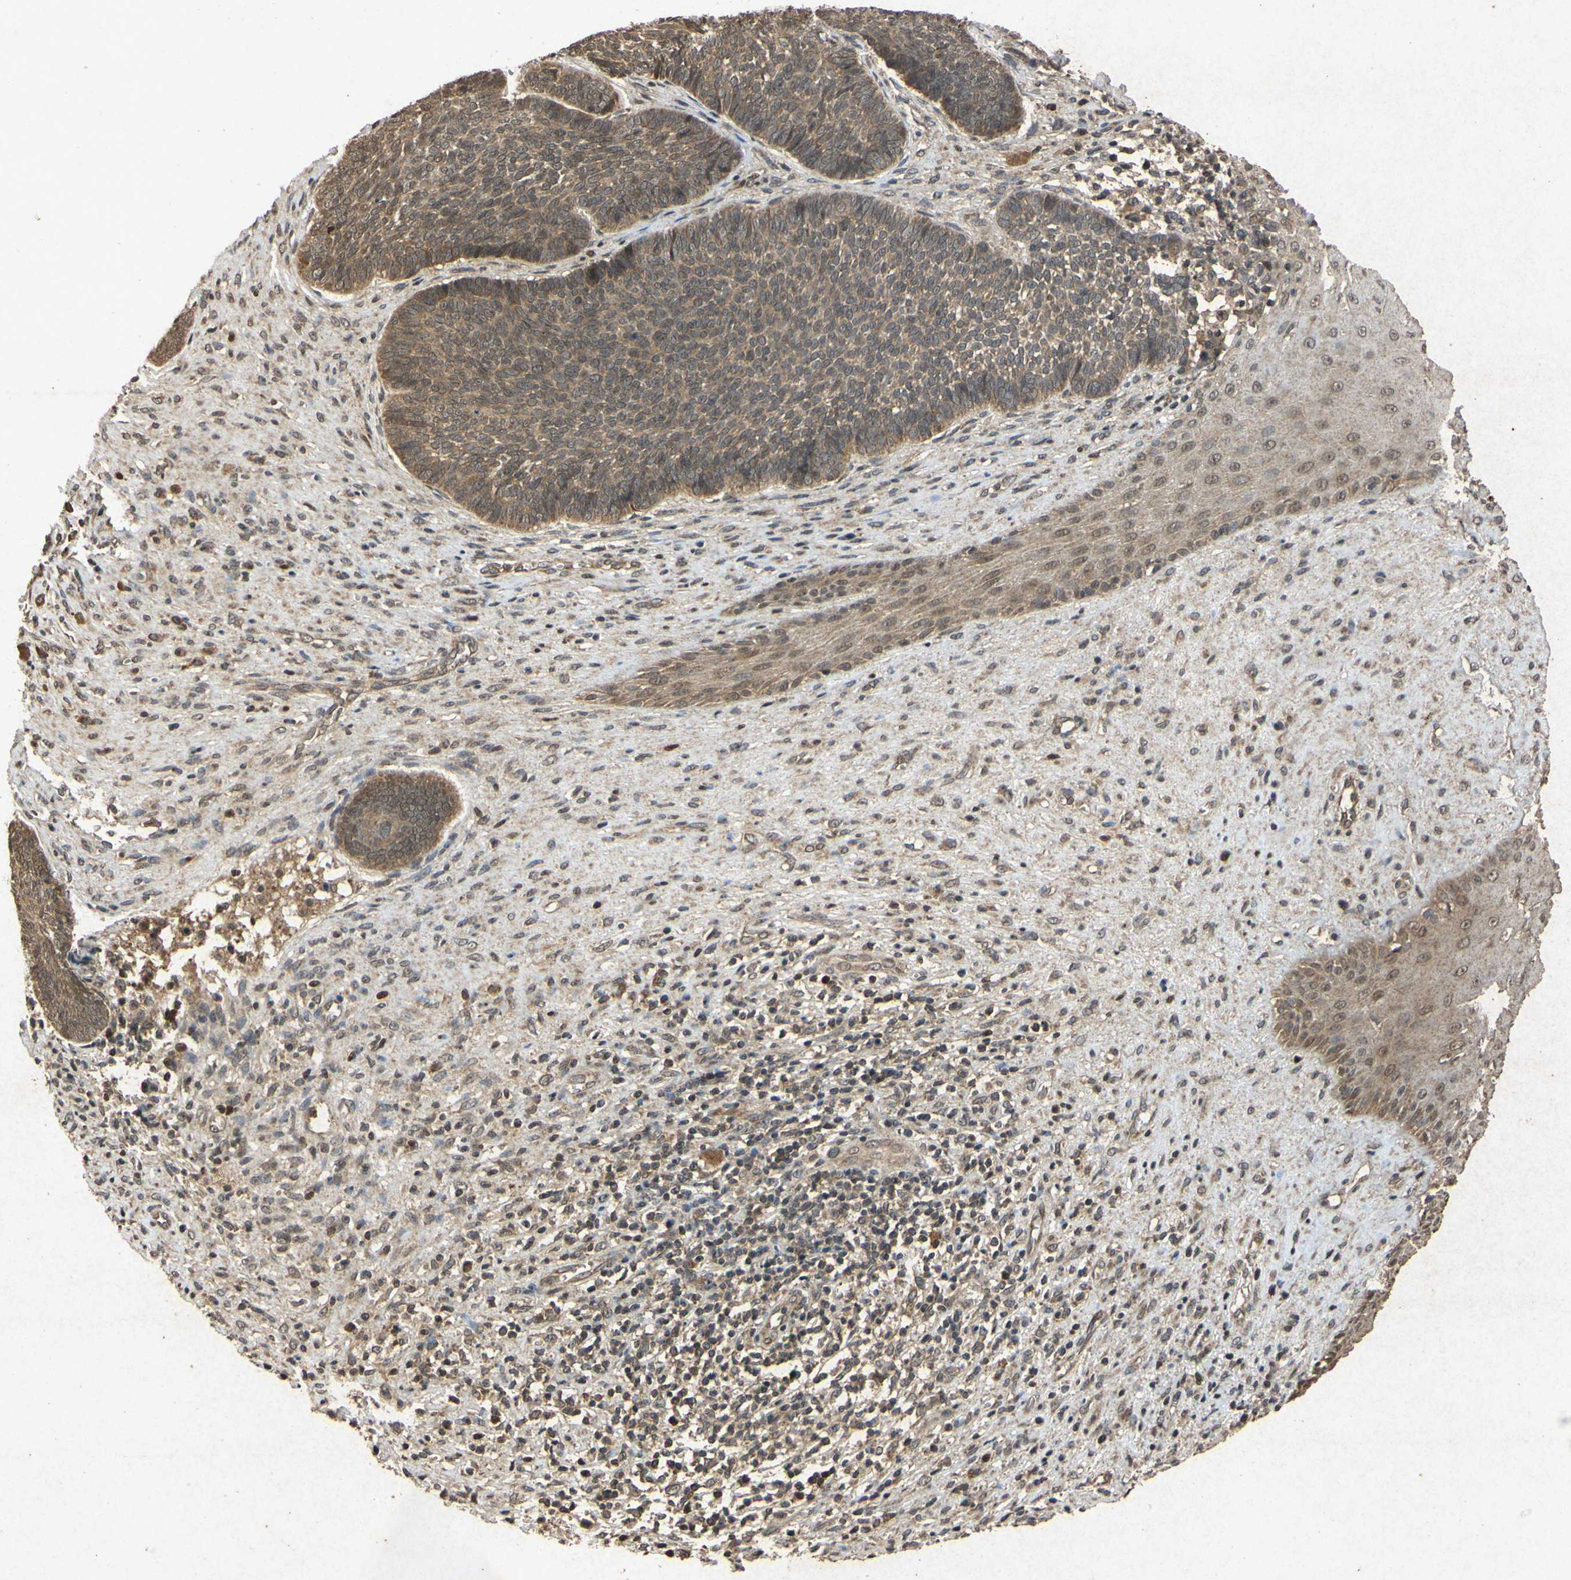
{"staining": {"intensity": "moderate", "quantity": ">75%", "location": "cytoplasmic/membranous"}, "tissue": "skin cancer", "cell_type": "Tumor cells", "image_type": "cancer", "snomed": [{"axis": "morphology", "description": "Basal cell carcinoma"}, {"axis": "topography", "description": "Skin"}], "caption": "An image of human basal cell carcinoma (skin) stained for a protein displays moderate cytoplasmic/membranous brown staining in tumor cells.", "gene": "ATP6V1H", "patient": {"sex": "male", "age": 84}}